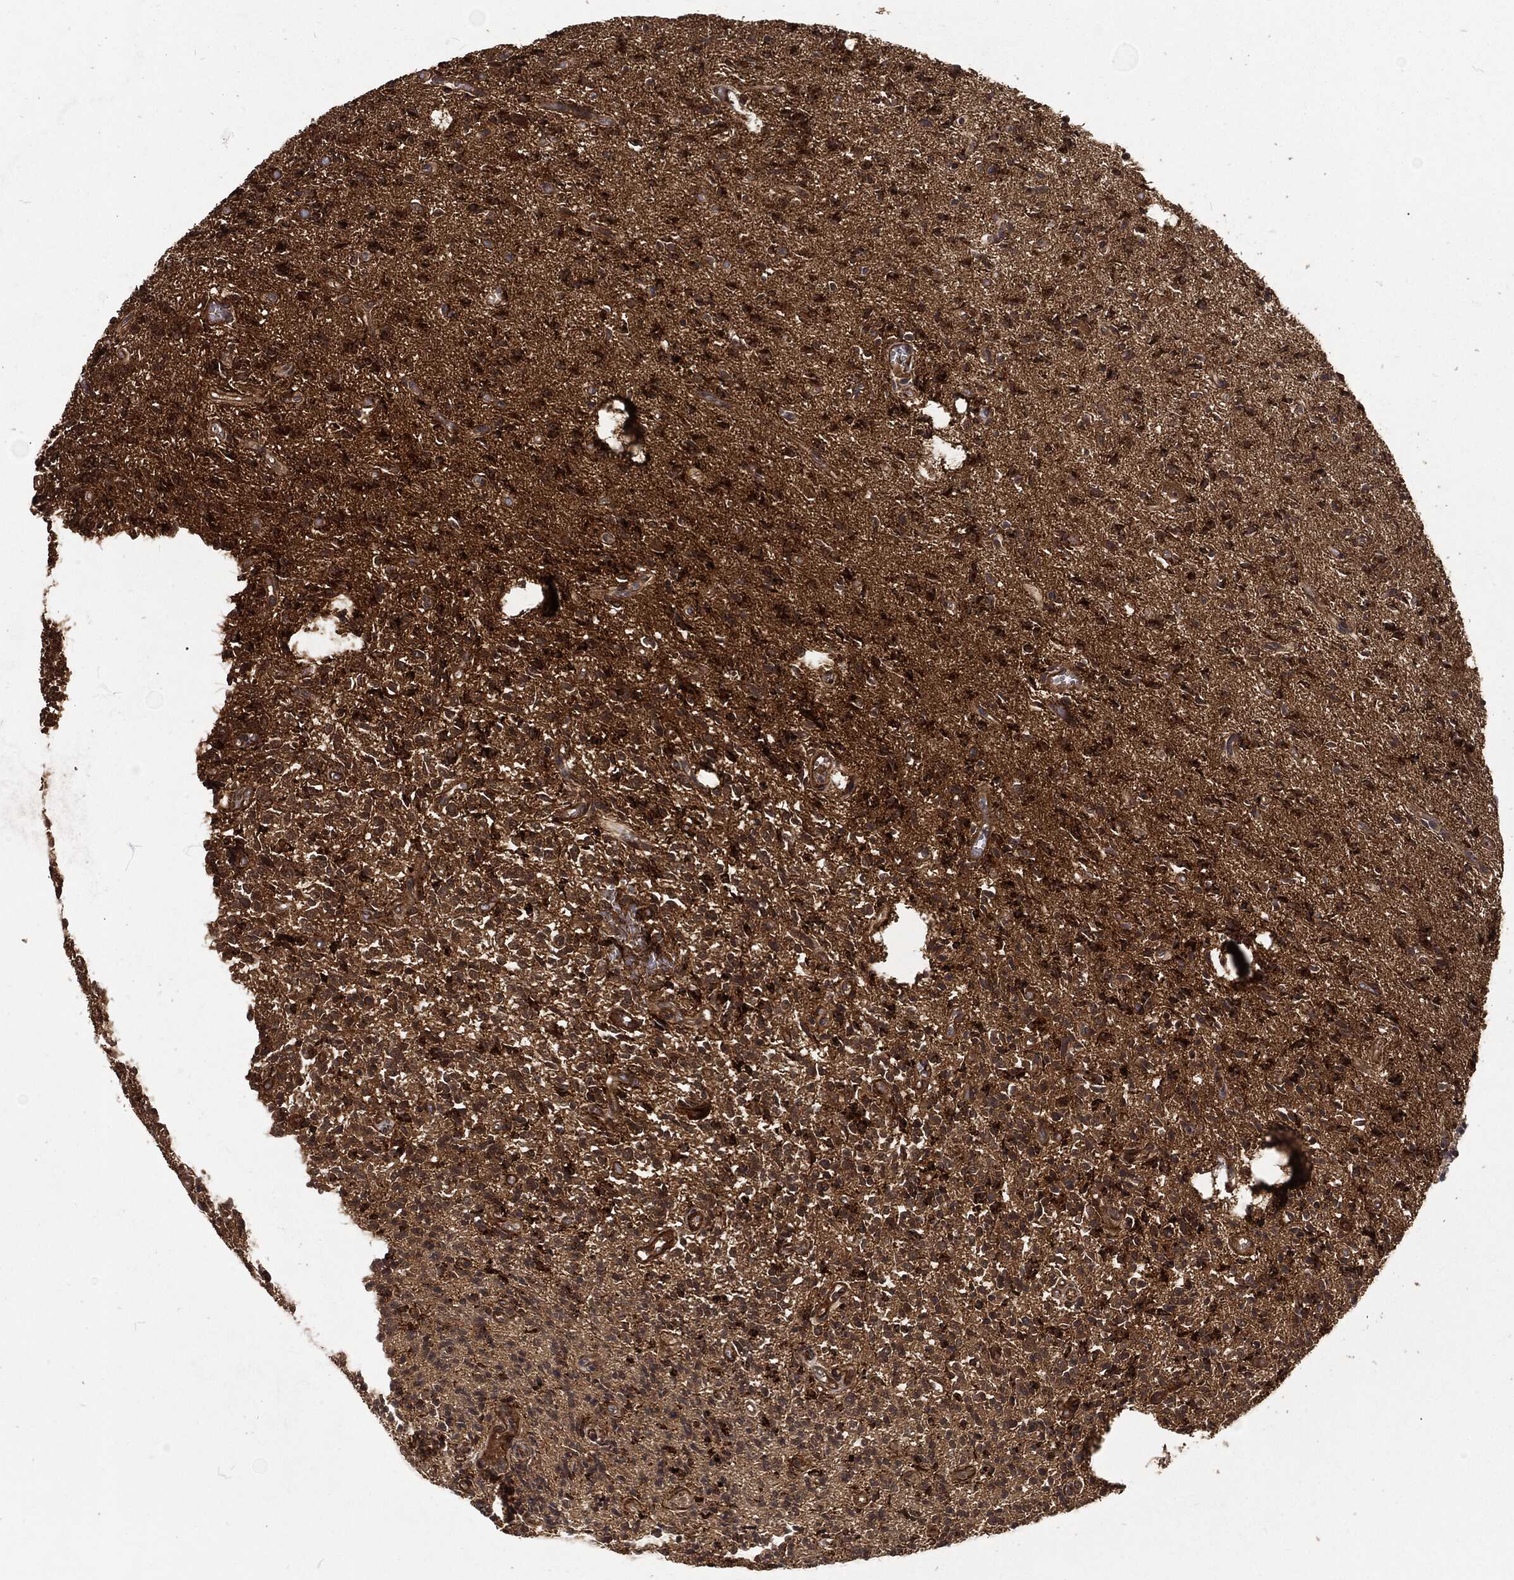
{"staining": {"intensity": "strong", "quantity": ">75%", "location": "cytoplasmic/membranous"}, "tissue": "glioma", "cell_type": "Tumor cells", "image_type": "cancer", "snomed": [{"axis": "morphology", "description": "Glioma, malignant, High grade"}, {"axis": "topography", "description": "Brain"}], "caption": "The photomicrograph shows staining of high-grade glioma (malignant), revealing strong cytoplasmic/membranous protein staining (brown color) within tumor cells.", "gene": "RFTN1", "patient": {"sex": "male", "age": 64}}